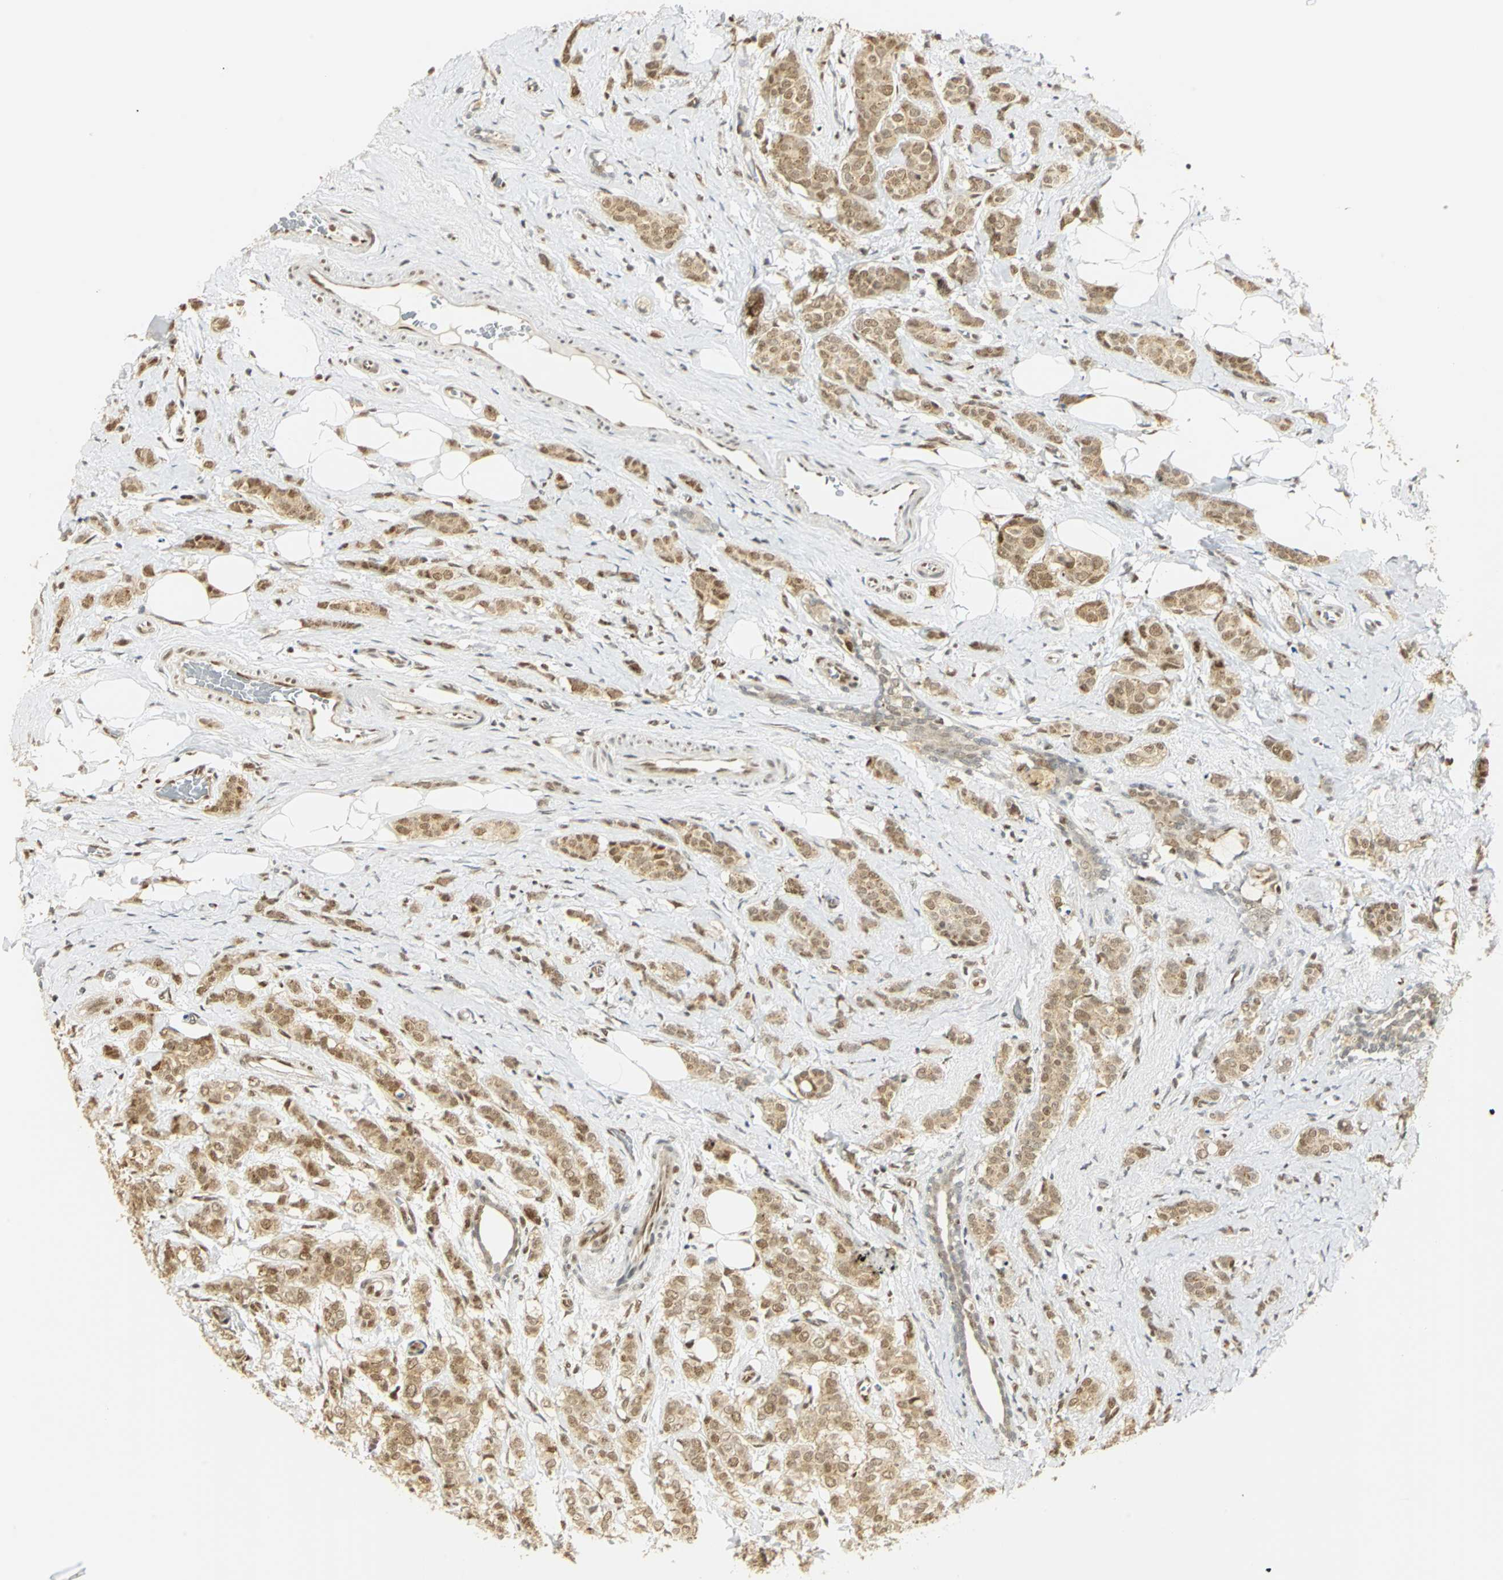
{"staining": {"intensity": "moderate", "quantity": ">75%", "location": "cytoplasmic/membranous,nuclear"}, "tissue": "breast cancer", "cell_type": "Tumor cells", "image_type": "cancer", "snomed": [{"axis": "morphology", "description": "Lobular carcinoma"}, {"axis": "topography", "description": "Breast"}], "caption": "Immunohistochemistry (IHC) (DAB) staining of human breast lobular carcinoma displays moderate cytoplasmic/membranous and nuclear protein positivity in approximately >75% of tumor cells.", "gene": "DDX5", "patient": {"sex": "female", "age": 60}}